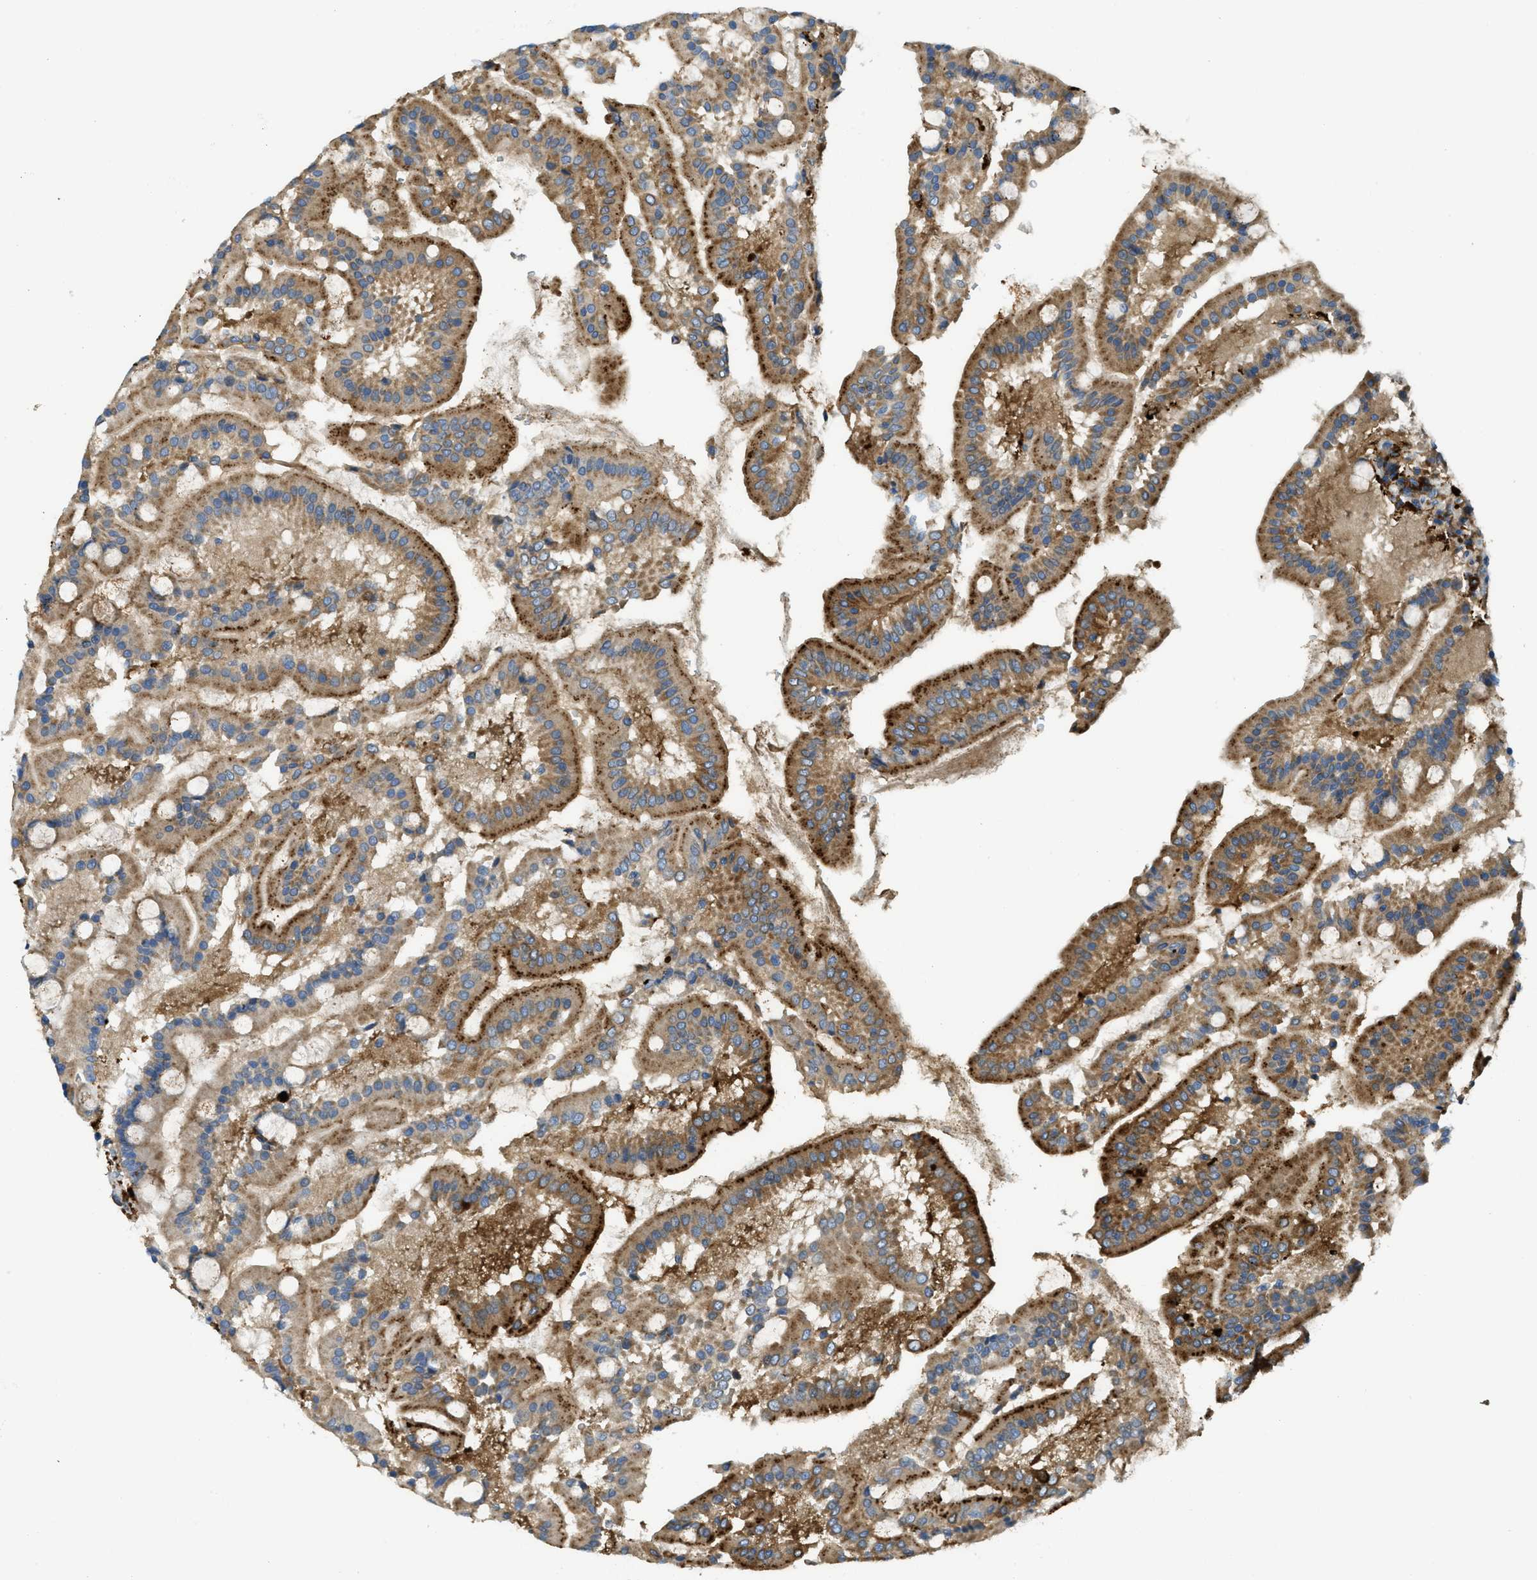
{"staining": {"intensity": "moderate", "quantity": ">75%", "location": "cytoplasmic/membranous"}, "tissue": "duodenum", "cell_type": "Glandular cells", "image_type": "normal", "snomed": [{"axis": "morphology", "description": "Normal tissue, NOS"}, {"axis": "topography", "description": "Duodenum"}], "caption": "Immunohistochemical staining of unremarkable human duodenum displays >75% levels of moderate cytoplasmic/membranous protein staining in about >75% of glandular cells.", "gene": "RFFL", "patient": {"sex": "male", "age": 50}}